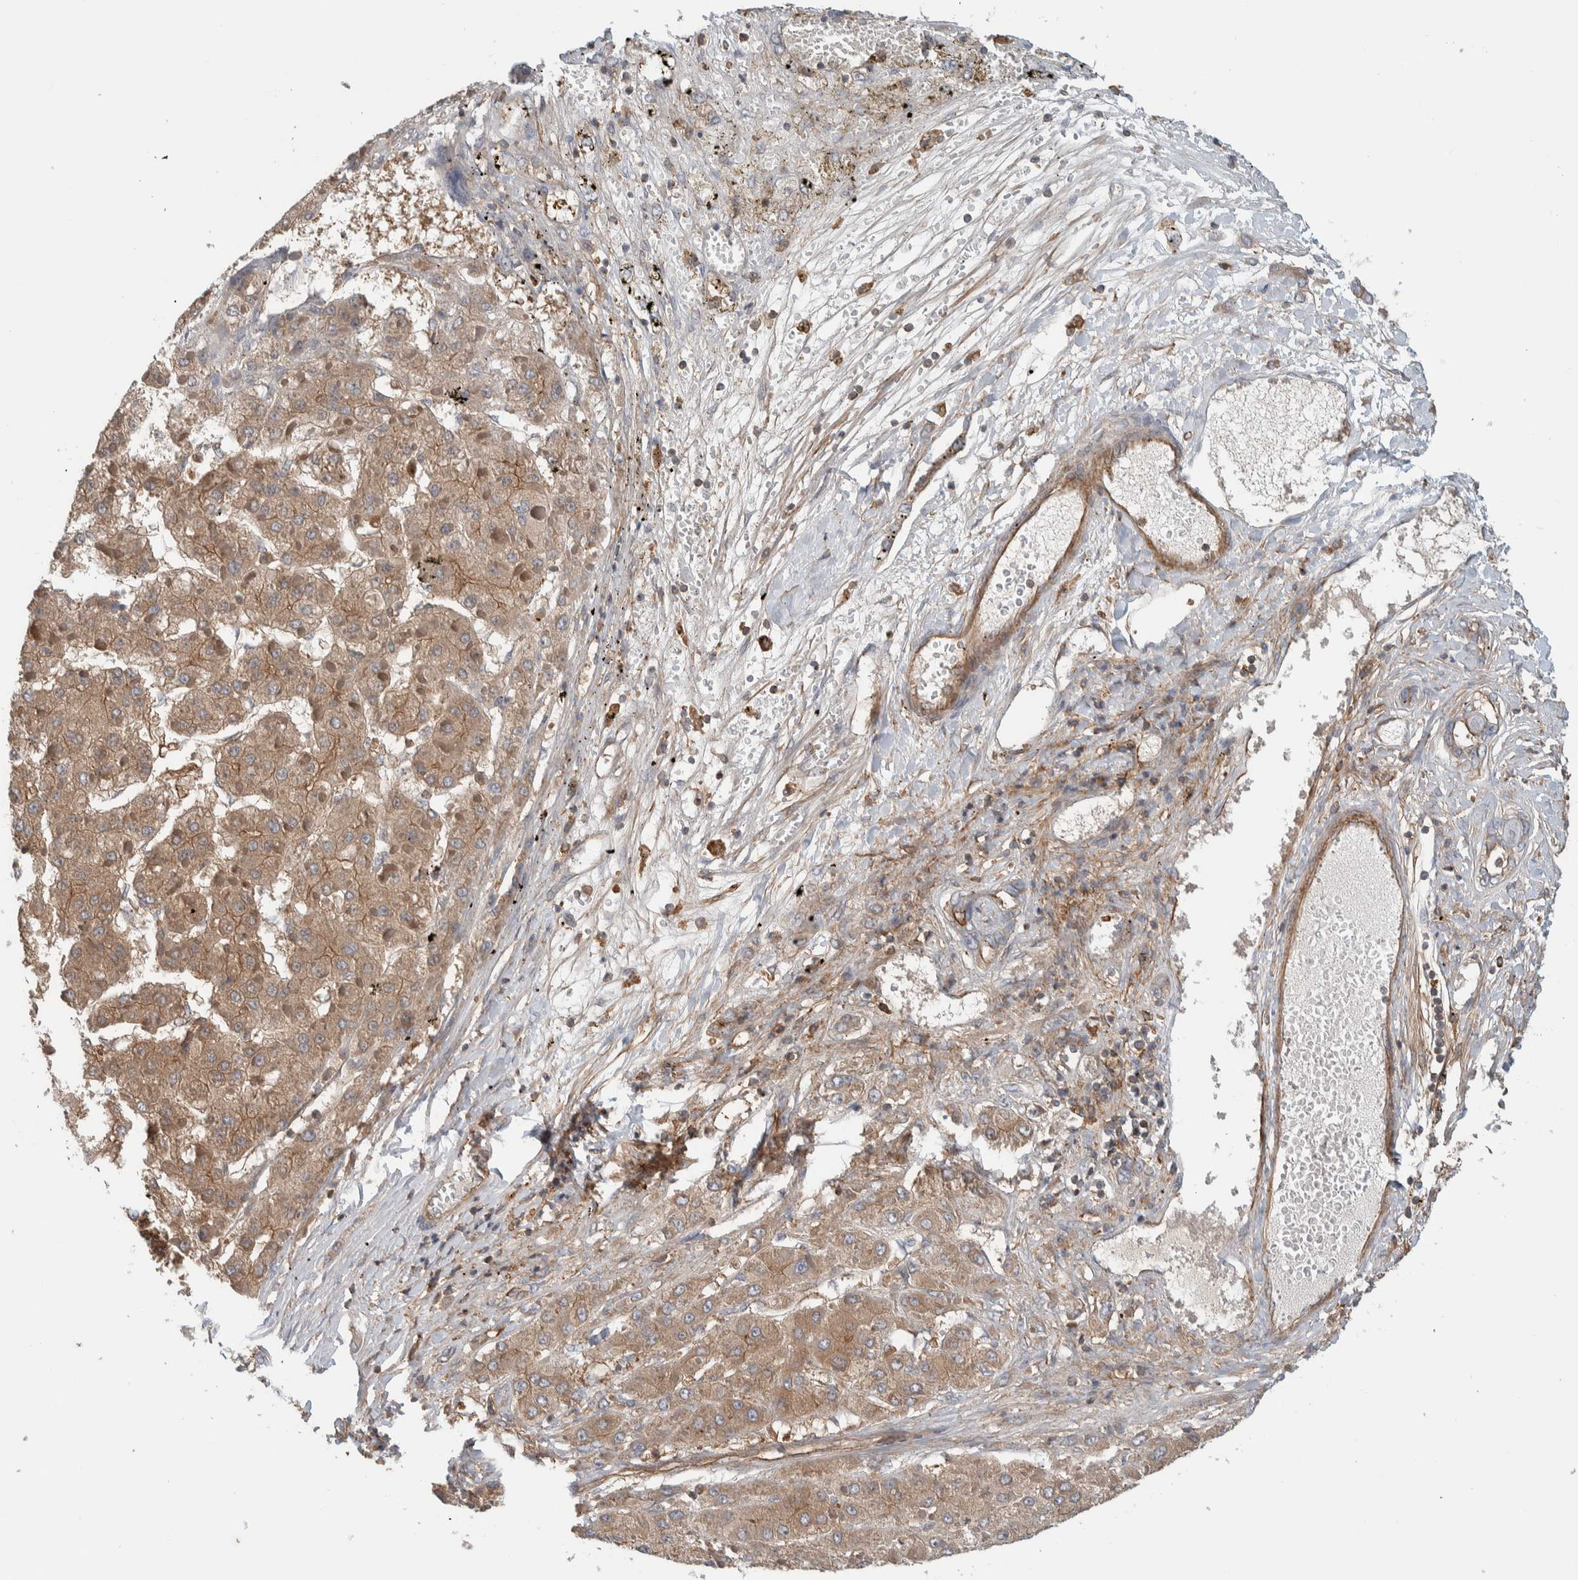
{"staining": {"intensity": "moderate", "quantity": ">75%", "location": "cytoplasmic/membranous"}, "tissue": "liver cancer", "cell_type": "Tumor cells", "image_type": "cancer", "snomed": [{"axis": "morphology", "description": "Carcinoma, Hepatocellular, NOS"}, {"axis": "topography", "description": "Liver"}], "caption": "Immunohistochemical staining of liver cancer shows medium levels of moderate cytoplasmic/membranous staining in approximately >75% of tumor cells. The protein of interest is shown in brown color, while the nuclei are stained blue.", "gene": "MPRIP", "patient": {"sex": "female", "age": 73}}